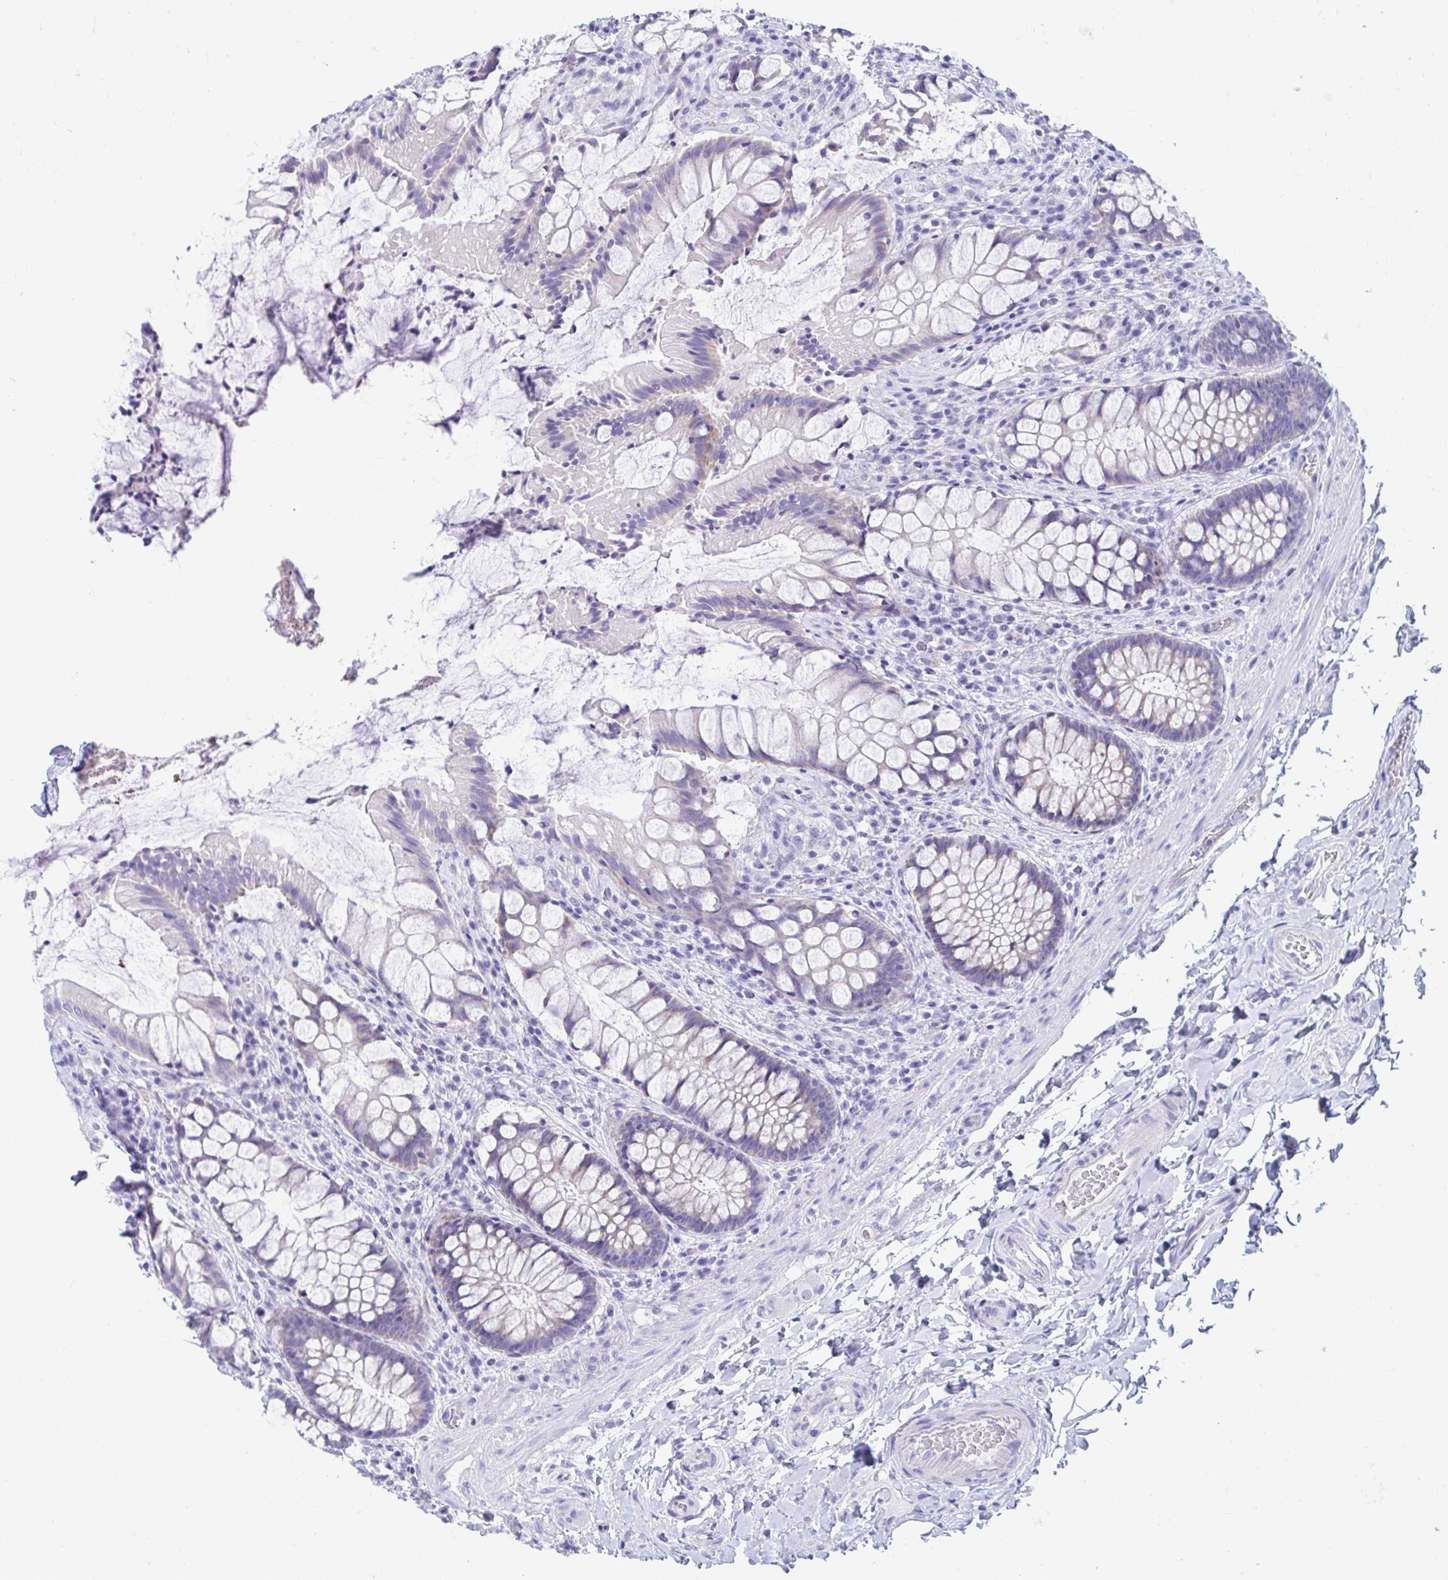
{"staining": {"intensity": "weak", "quantity": "25%-75%", "location": "cytoplasmic/membranous"}, "tissue": "rectum", "cell_type": "Glandular cells", "image_type": "normal", "snomed": [{"axis": "morphology", "description": "Normal tissue, NOS"}, {"axis": "topography", "description": "Rectum"}], "caption": "This image exhibits IHC staining of benign human rectum, with low weak cytoplasmic/membranous positivity in approximately 25%-75% of glandular cells.", "gene": "SHISA8", "patient": {"sex": "female", "age": 58}}